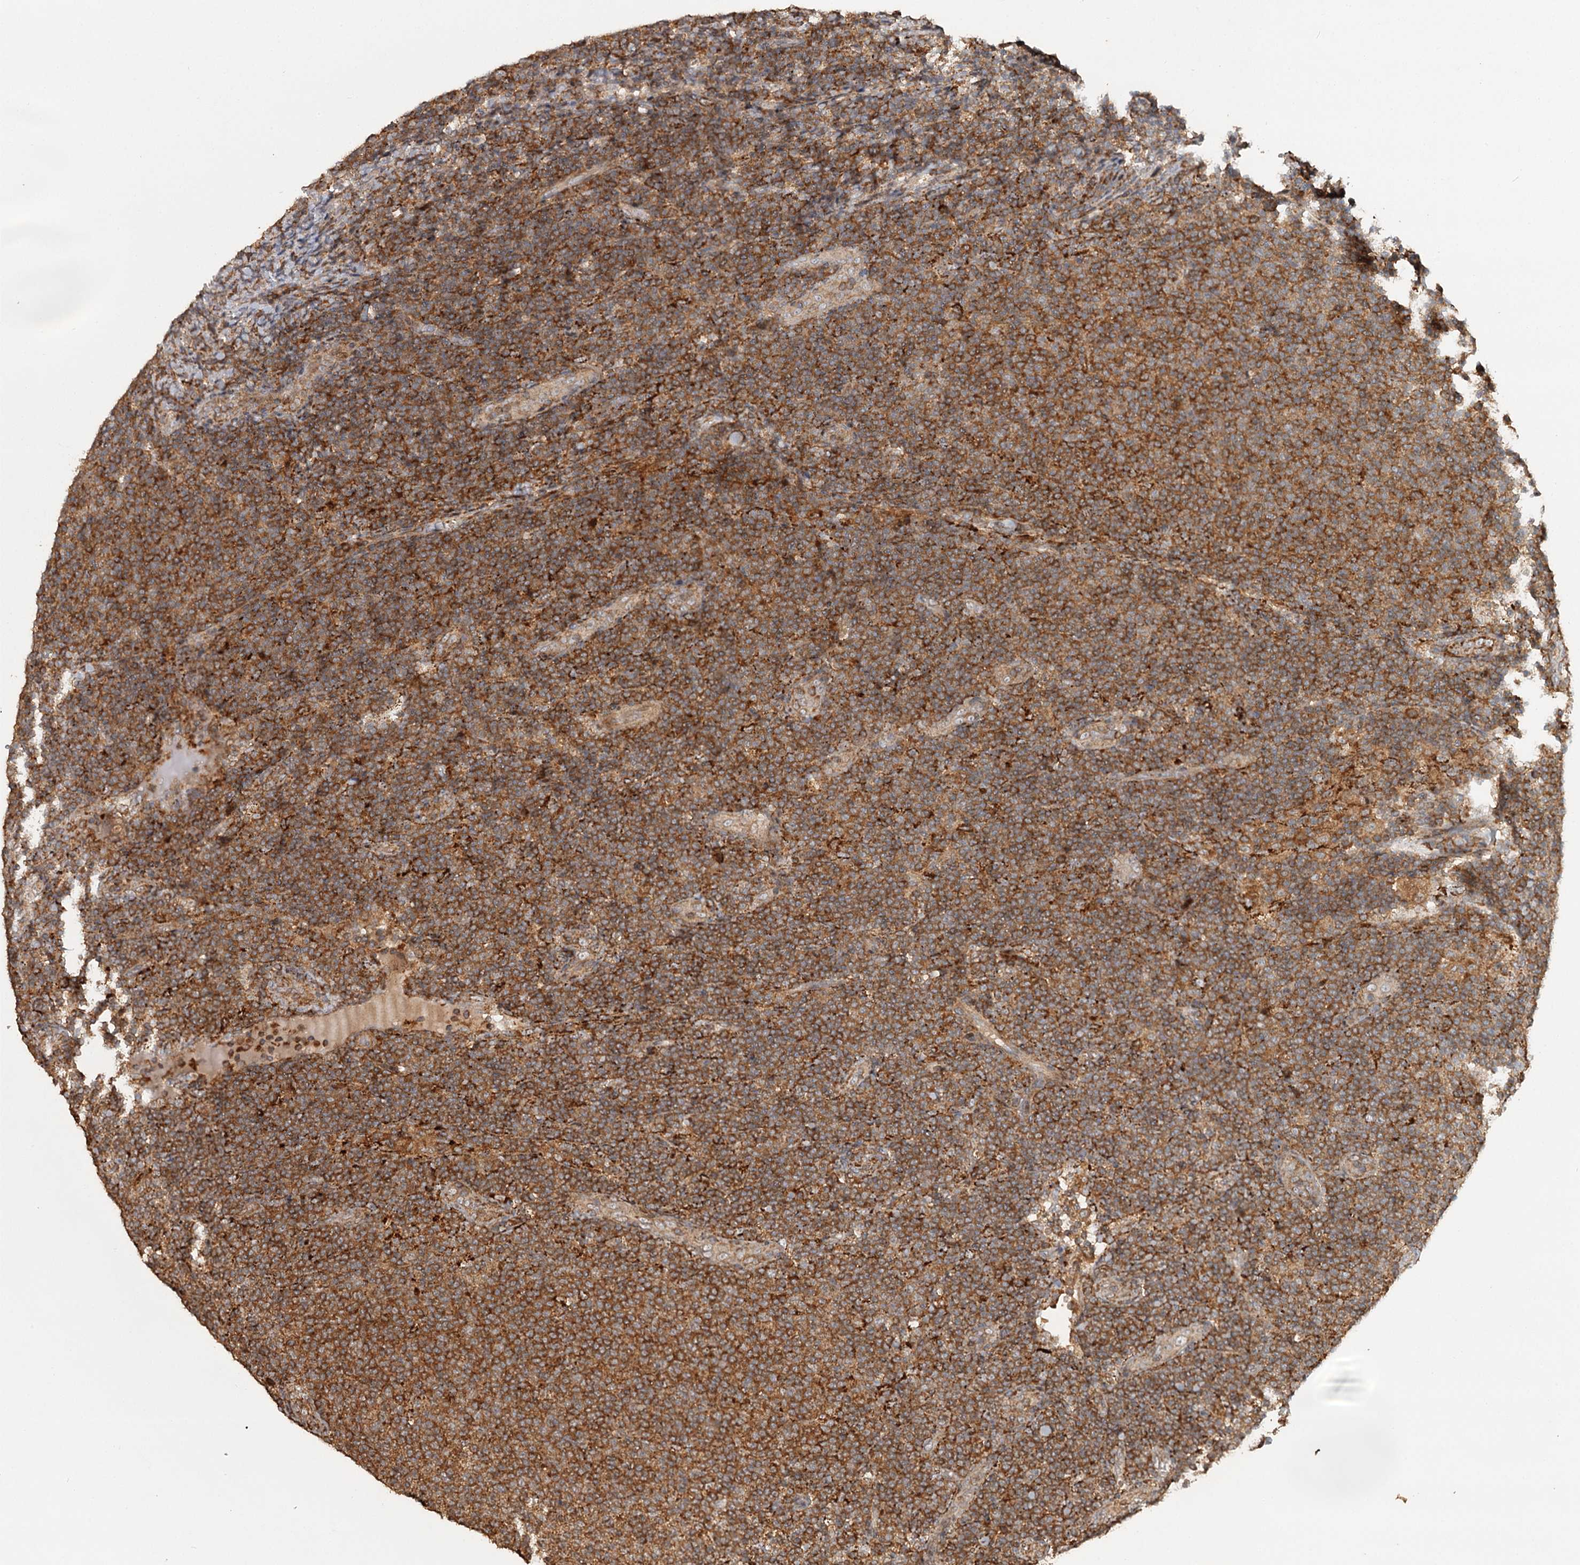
{"staining": {"intensity": "strong", "quantity": ">75%", "location": "cytoplasmic/membranous"}, "tissue": "lymphoma", "cell_type": "Tumor cells", "image_type": "cancer", "snomed": [{"axis": "morphology", "description": "Malignant lymphoma, non-Hodgkin's type, Low grade"}, {"axis": "topography", "description": "Lymph node"}], "caption": "There is high levels of strong cytoplasmic/membranous staining in tumor cells of low-grade malignant lymphoma, non-Hodgkin's type, as demonstrated by immunohistochemical staining (brown color).", "gene": "FAXC", "patient": {"sex": "male", "age": 66}}